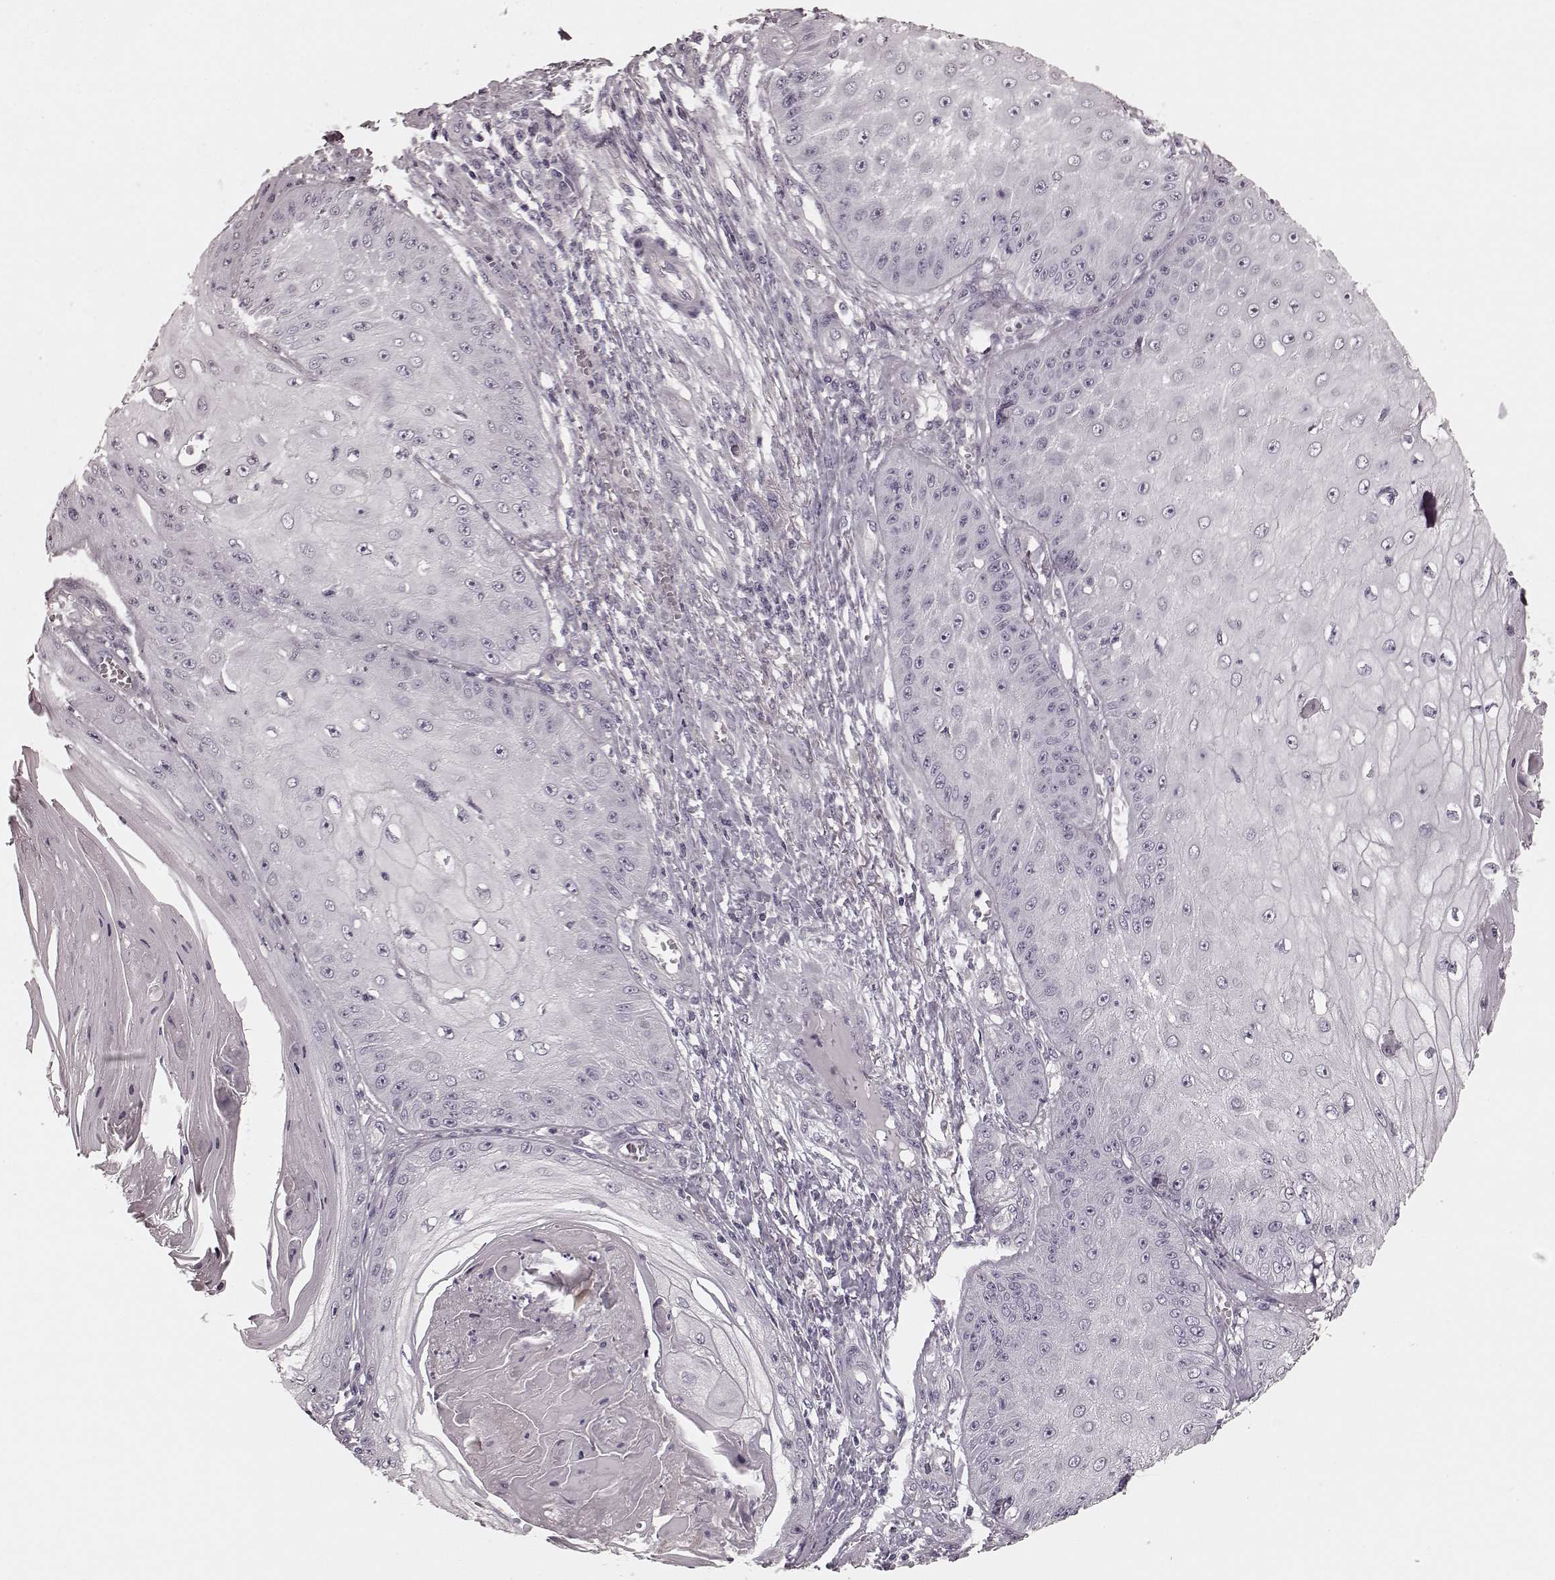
{"staining": {"intensity": "negative", "quantity": "none", "location": "none"}, "tissue": "skin cancer", "cell_type": "Tumor cells", "image_type": "cancer", "snomed": [{"axis": "morphology", "description": "Squamous cell carcinoma, NOS"}, {"axis": "topography", "description": "Skin"}], "caption": "High magnification brightfield microscopy of skin cancer stained with DAB (brown) and counterstained with hematoxylin (blue): tumor cells show no significant positivity.", "gene": "PRKCE", "patient": {"sex": "male", "age": 70}}